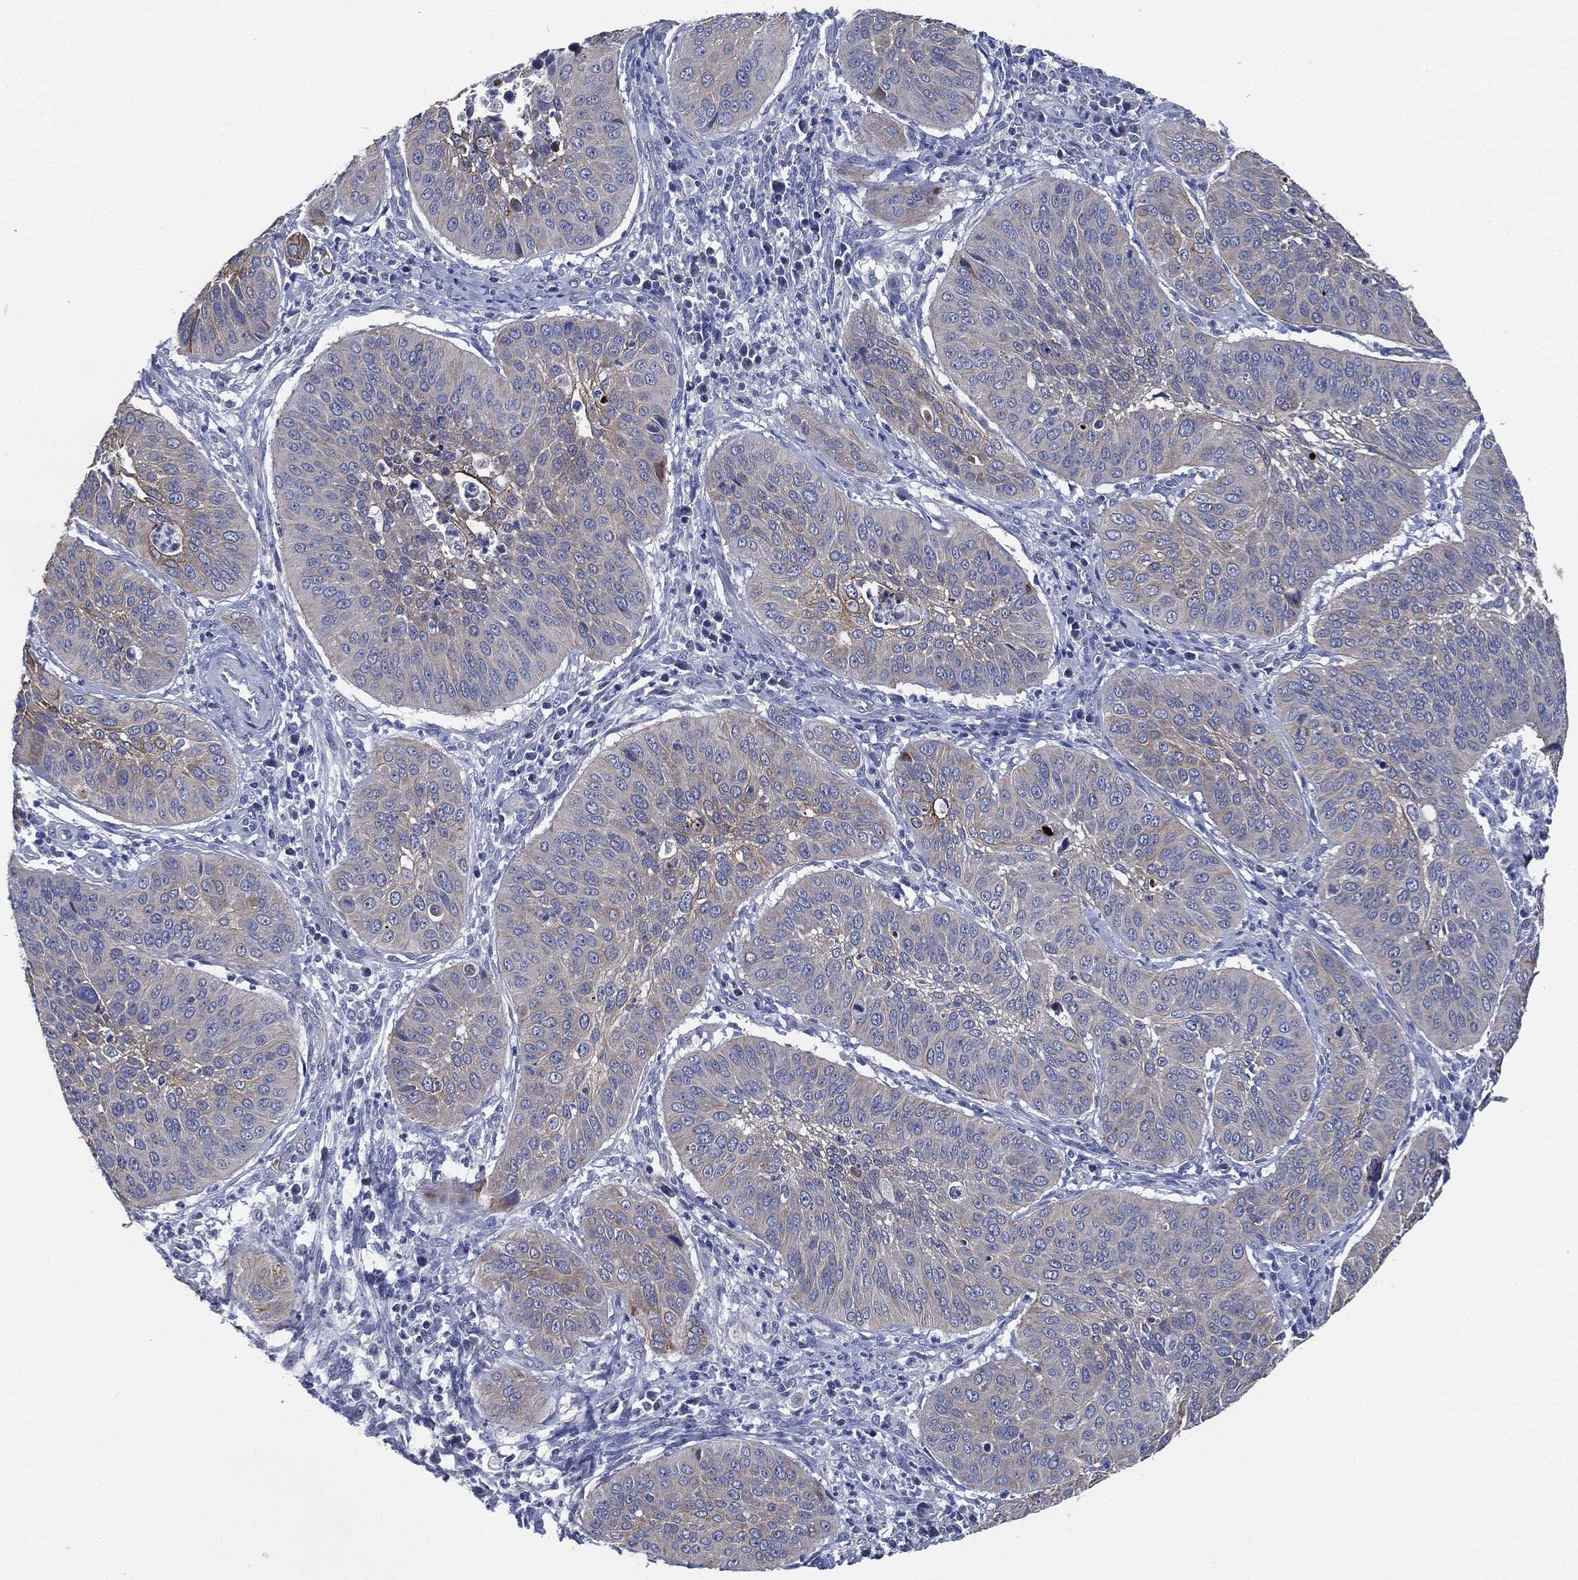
{"staining": {"intensity": "negative", "quantity": "none", "location": "none"}, "tissue": "cervical cancer", "cell_type": "Tumor cells", "image_type": "cancer", "snomed": [{"axis": "morphology", "description": "Normal tissue, NOS"}, {"axis": "morphology", "description": "Squamous cell carcinoma, NOS"}, {"axis": "topography", "description": "Cervix"}], "caption": "Micrograph shows no significant protein positivity in tumor cells of cervical cancer (squamous cell carcinoma). The staining is performed using DAB (3,3'-diaminobenzidine) brown chromogen with nuclei counter-stained in using hematoxylin.", "gene": "SHROOM2", "patient": {"sex": "female", "age": 39}}